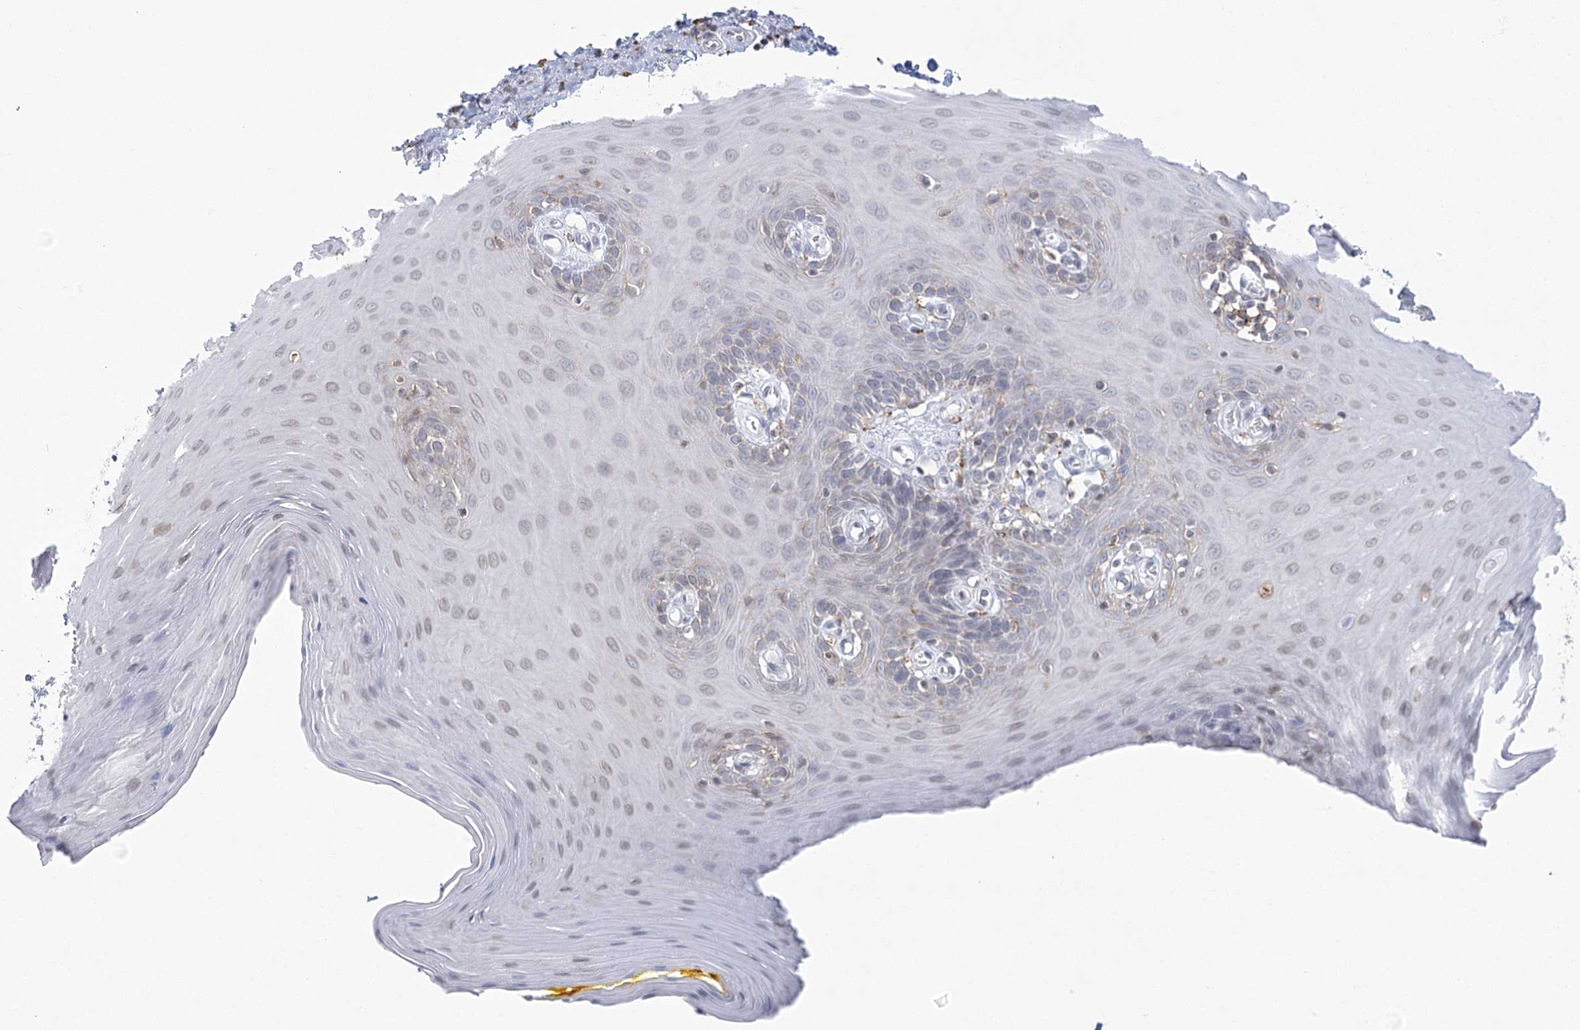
{"staining": {"intensity": "weak", "quantity": "<25%", "location": "cytoplasmic/membranous"}, "tissue": "oral mucosa", "cell_type": "Squamous epithelial cells", "image_type": "normal", "snomed": [{"axis": "morphology", "description": "Normal tissue, NOS"}, {"axis": "morphology", "description": "Squamous cell carcinoma, NOS"}, {"axis": "topography", "description": "Skeletal muscle"}, {"axis": "topography", "description": "Oral tissue"}, {"axis": "topography", "description": "Salivary gland"}, {"axis": "topography", "description": "Head-Neck"}], "caption": "Immunohistochemistry (IHC) of benign human oral mucosa exhibits no expression in squamous epithelial cells.", "gene": "C11orf1", "patient": {"sex": "male", "age": 54}}